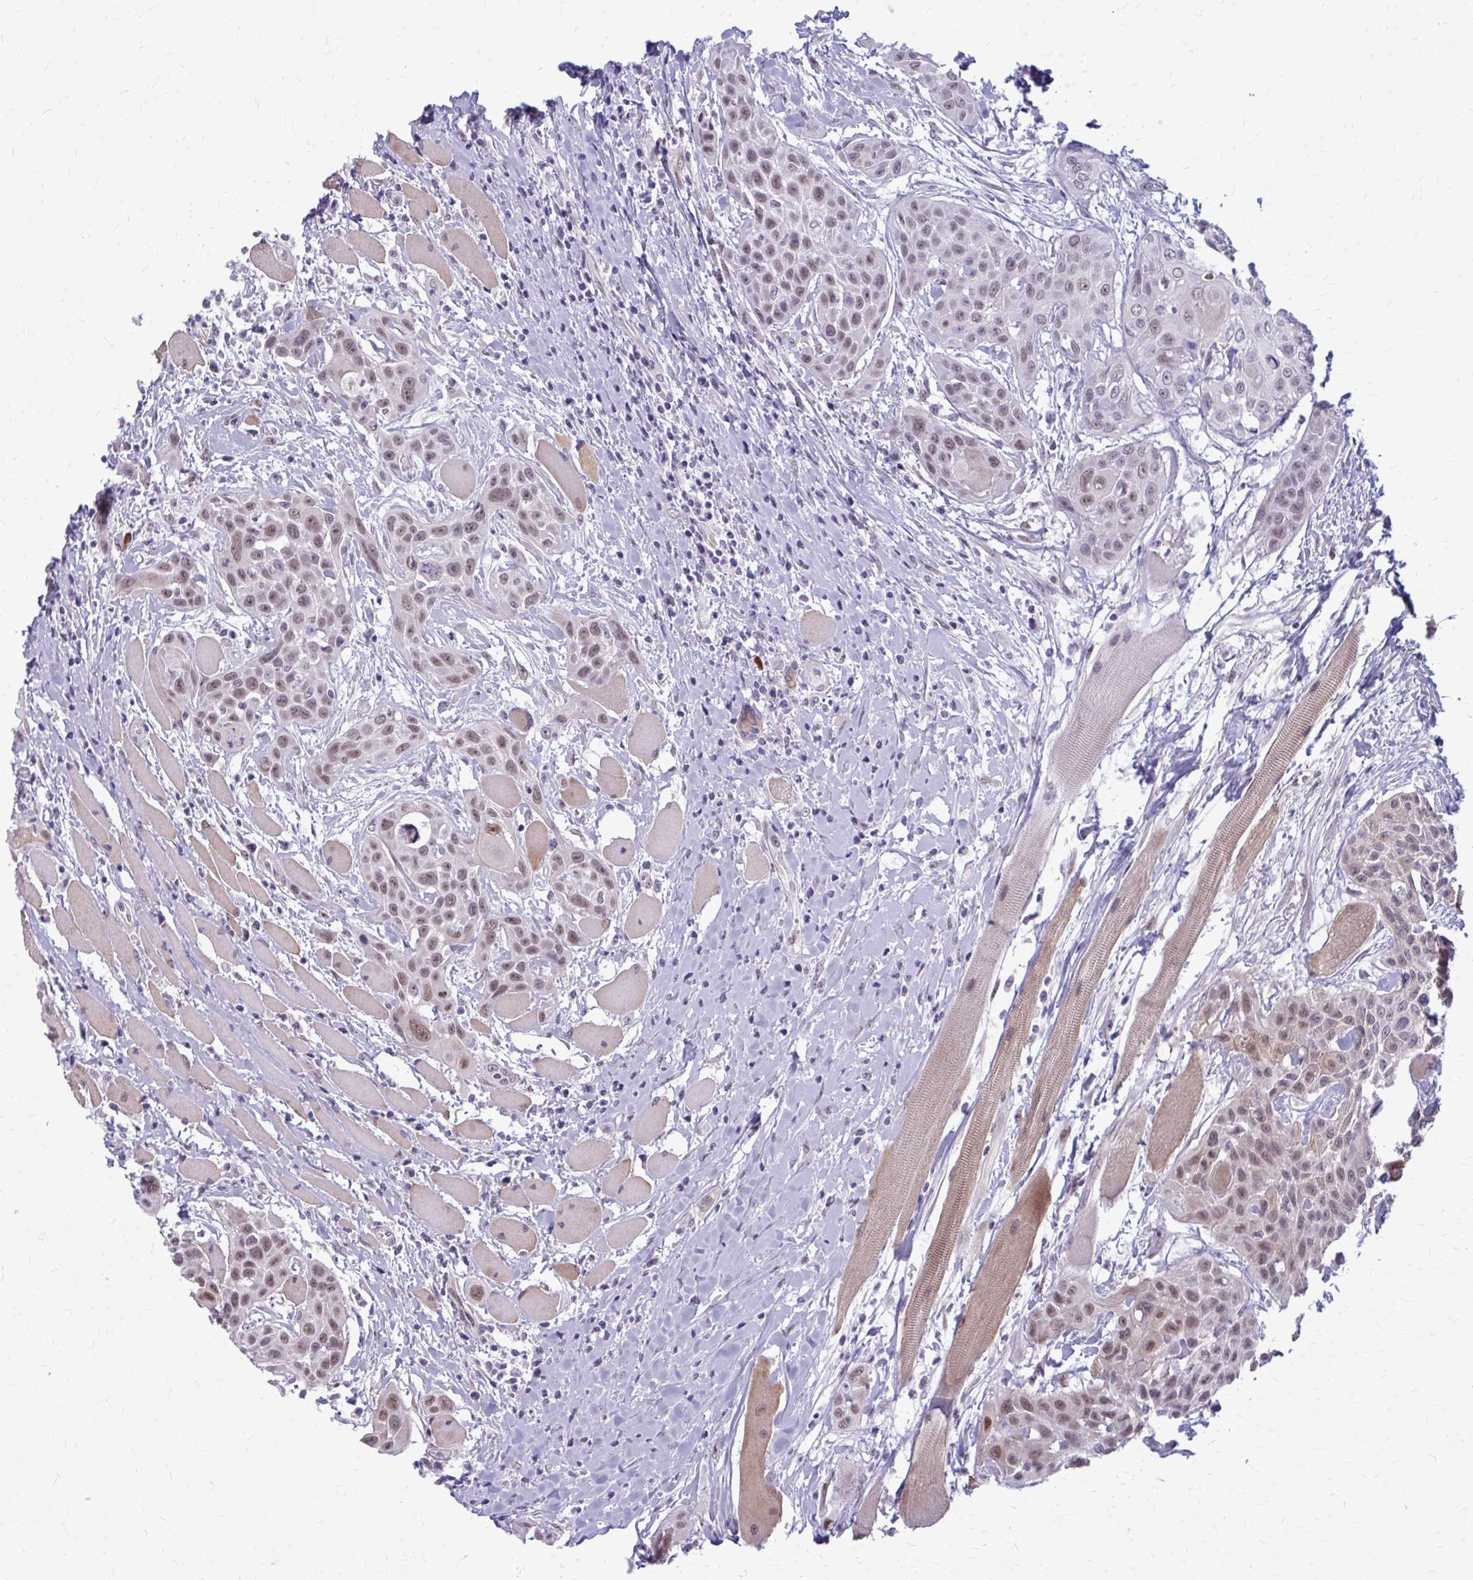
{"staining": {"intensity": "moderate", "quantity": ">75%", "location": "nuclear"}, "tissue": "head and neck cancer", "cell_type": "Tumor cells", "image_type": "cancer", "snomed": [{"axis": "morphology", "description": "Squamous cell carcinoma, NOS"}, {"axis": "topography", "description": "Head-Neck"}], "caption": "A medium amount of moderate nuclear positivity is seen in about >75% of tumor cells in squamous cell carcinoma (head and neck) tissue. The protein of interest is shown in brown color, while the nuclei are stained blue.", "gene": "NUMBL", "patient": {"sex": "female", "age": 73}}